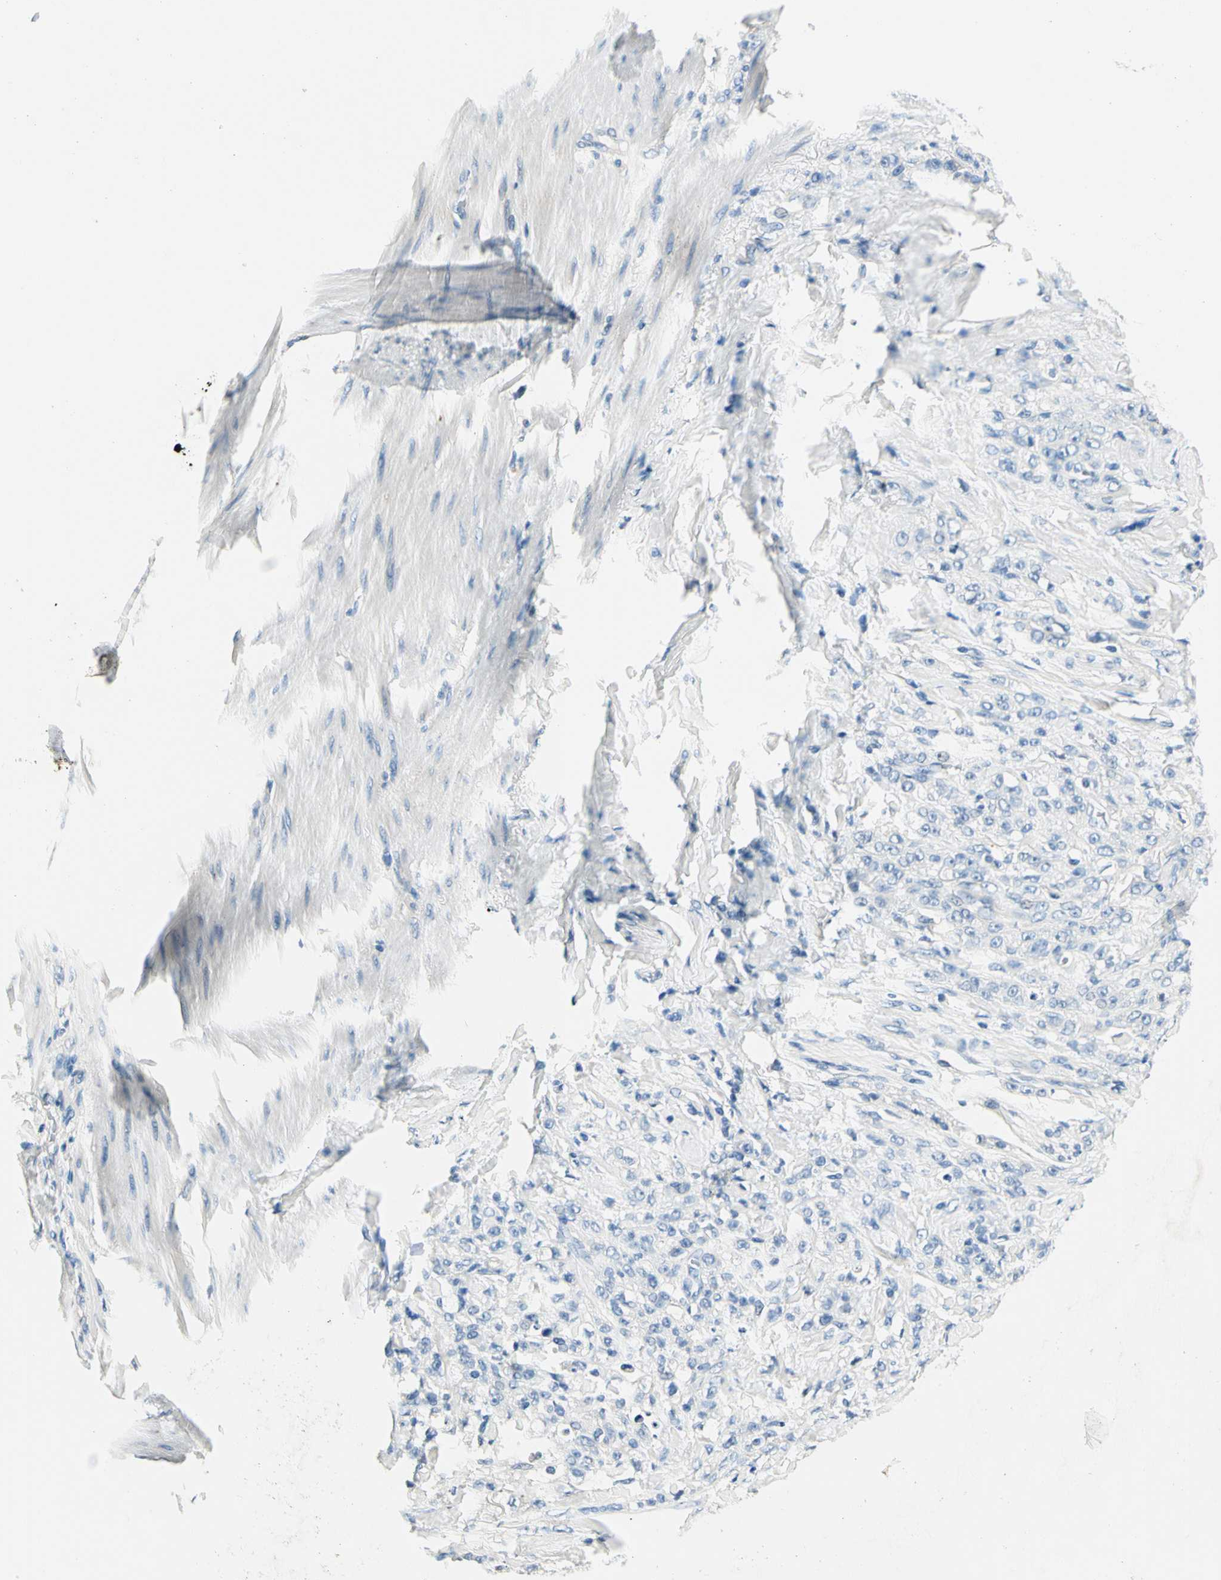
{"staining": {"intensity": "negative", "quantity": "none", "location": "none"}, "tissue": "stomach cancer", "cell_type": "Tumor cells", "image_type": "cancer", "snomed": [{"axis": "morphology", "description": "Adenocarcinoma, NOS"}, {"axis": "topography", "description": "Stomach"}], "caption": "Stomach adenocarcinoma stained for a protein using immunohistochemistry displays no staining tumor cells.", "gene": "TGFBR3", "patient": {"sex": "male", "age": 82}}